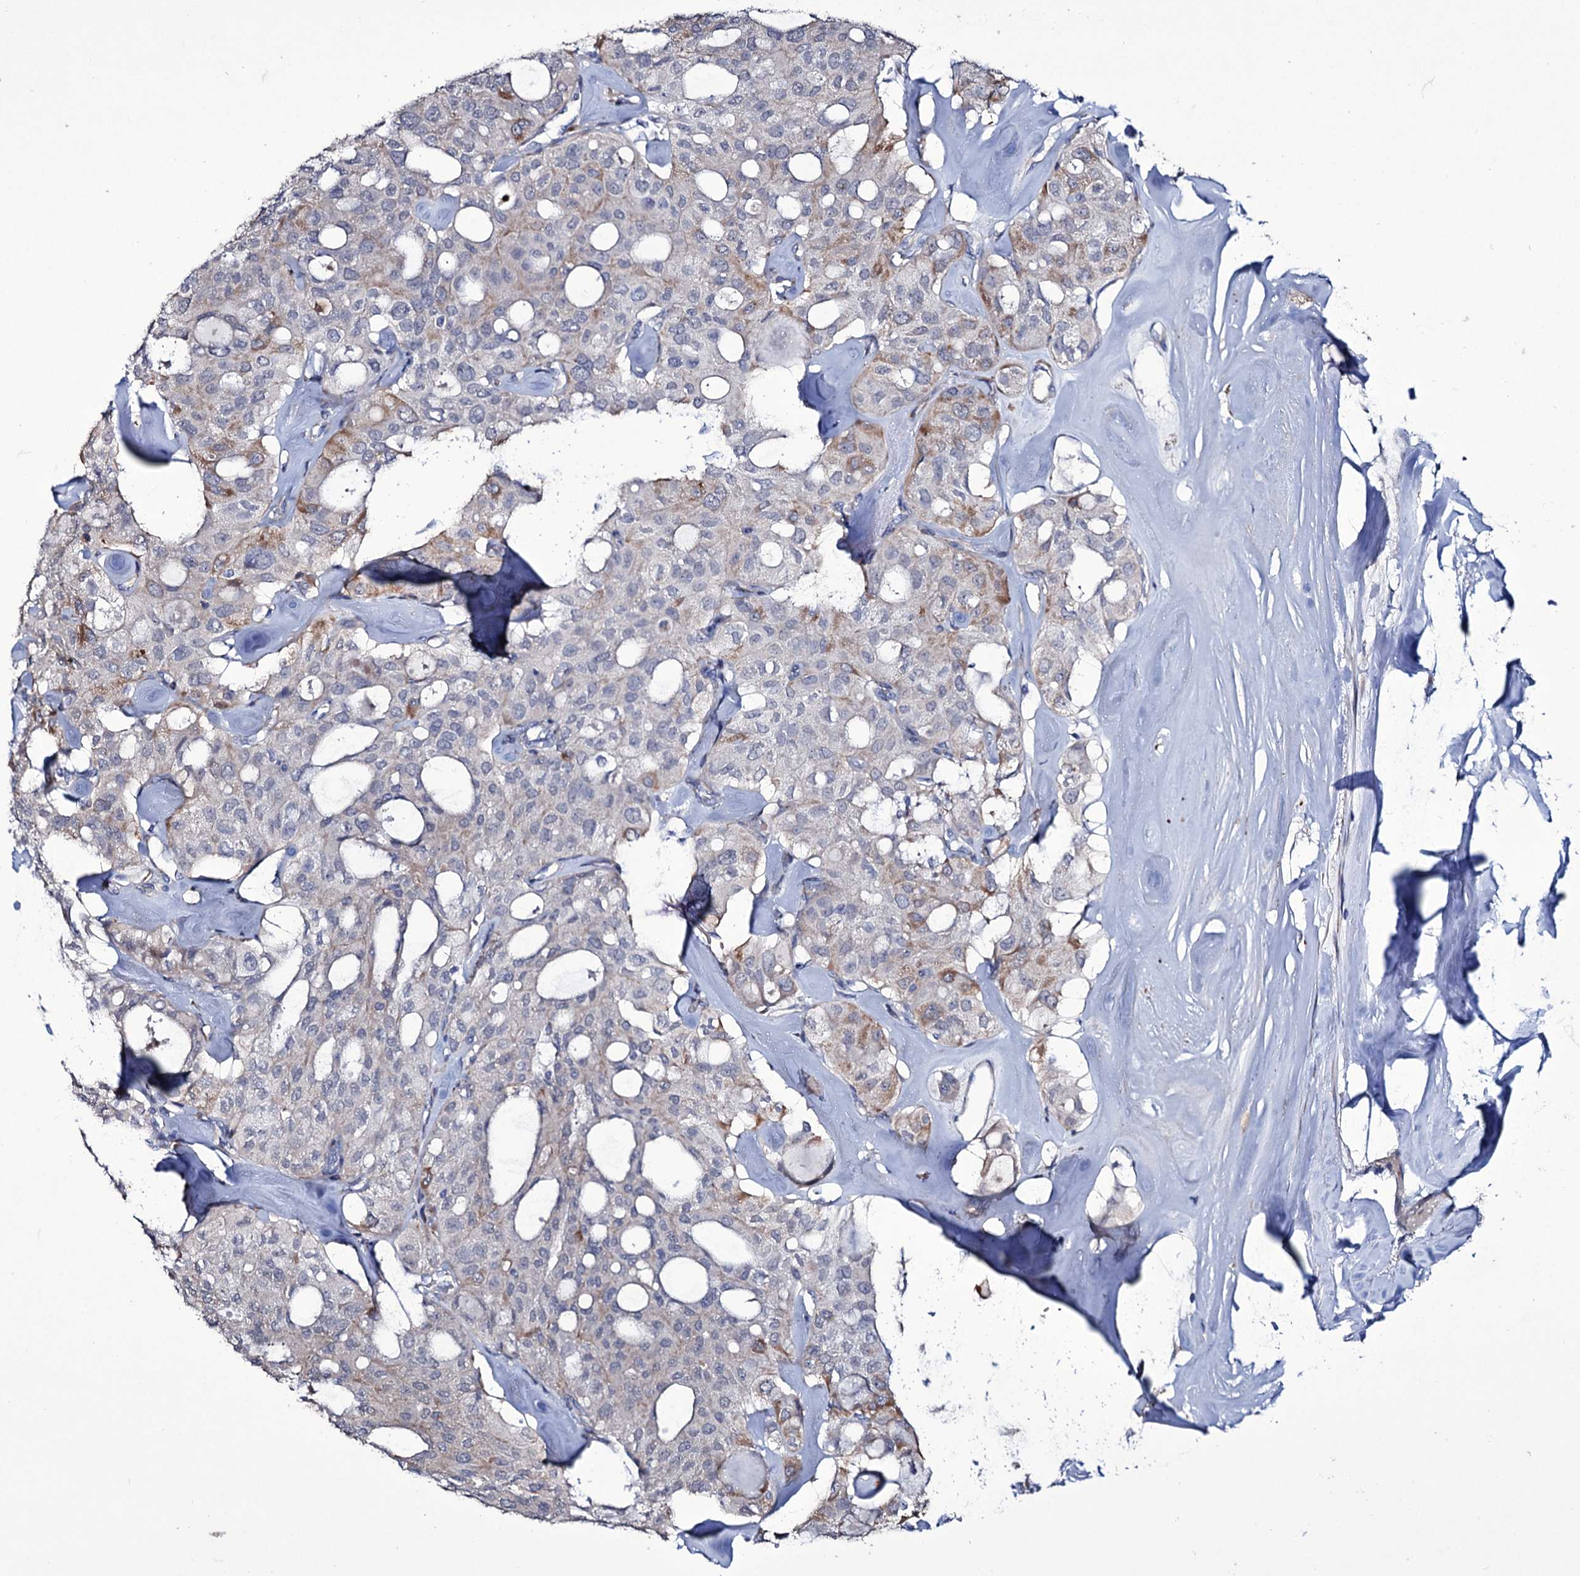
{"staining": {"intensity": "weak", "quantity": "<25%", "location": "cytoplasmic/membranous"}, "tissue": "thyroid cancer", "cell_type": "Tumor cells", "image_type": "cancer", "snomed": [{"axis": "morphology", "description": "Follicular adenoma carcinoma, NOS"}, {"axis": "topography", "description": "Thyroid gland"}], "caption": "Immunohistochemical staining of follicular adenoma carcinoma (thyroid) shows no significant positivity in tumor cells.", "gene": "TUBGCP5", "patient": {"sex": "male", "age": 75}}